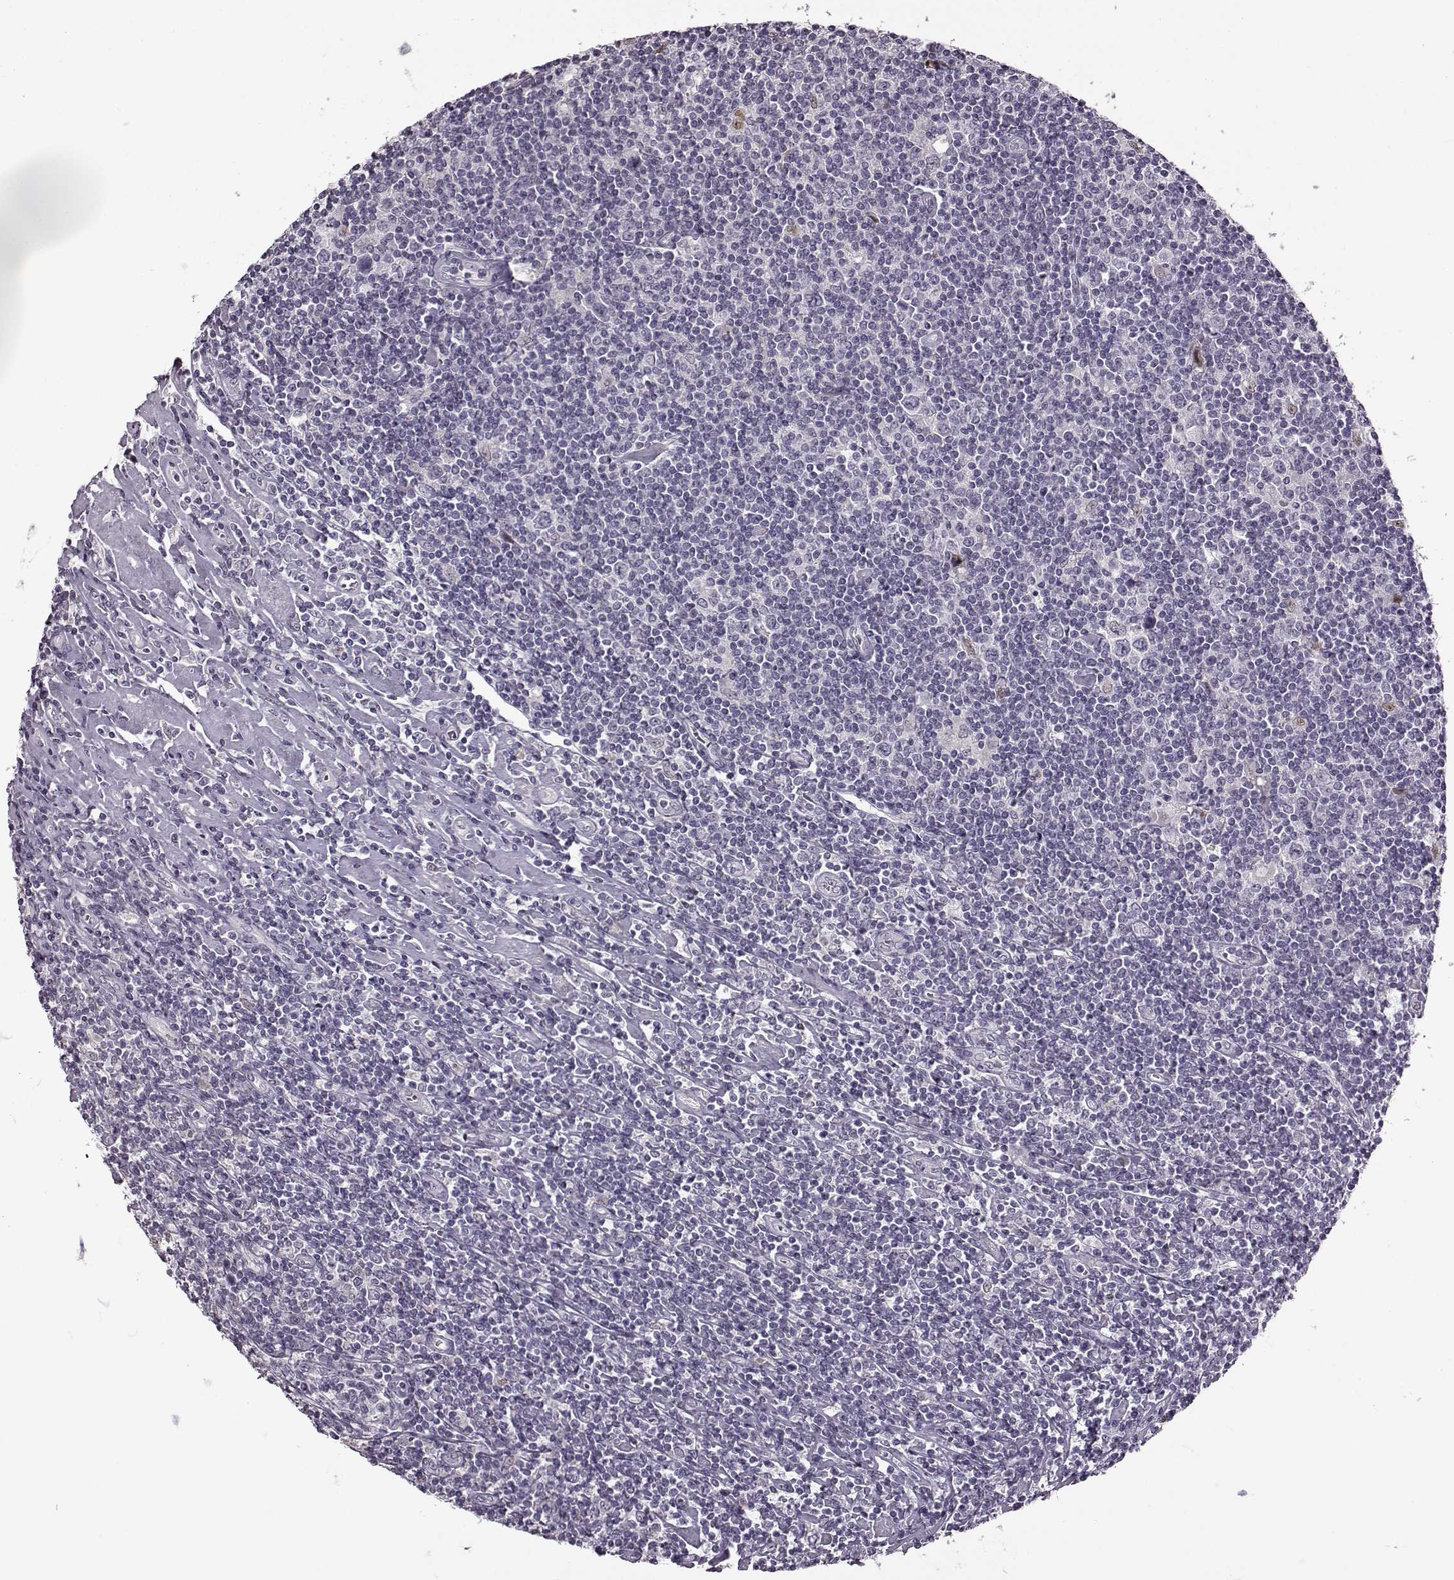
{"staining": {"intensity": "weak", "quantity": "<25%", "location": "nuclear"}, "tissue": "lymphoma", "cell_type": "Tumor cells", "image_type": "cancer", "snomed": [{"axis": "morphology", "description": "Hodgkin's disease, NOS"}, {"axis": "topography", "description": "Lymph node"}], "caption": "This is a micrograph of immunohistochemistry (IHC) staining of Hodgkin's disease, which shows no staining in tumor cells.", "gene": "CNGA3", "patient": {"sex": "male", "age": 40}}